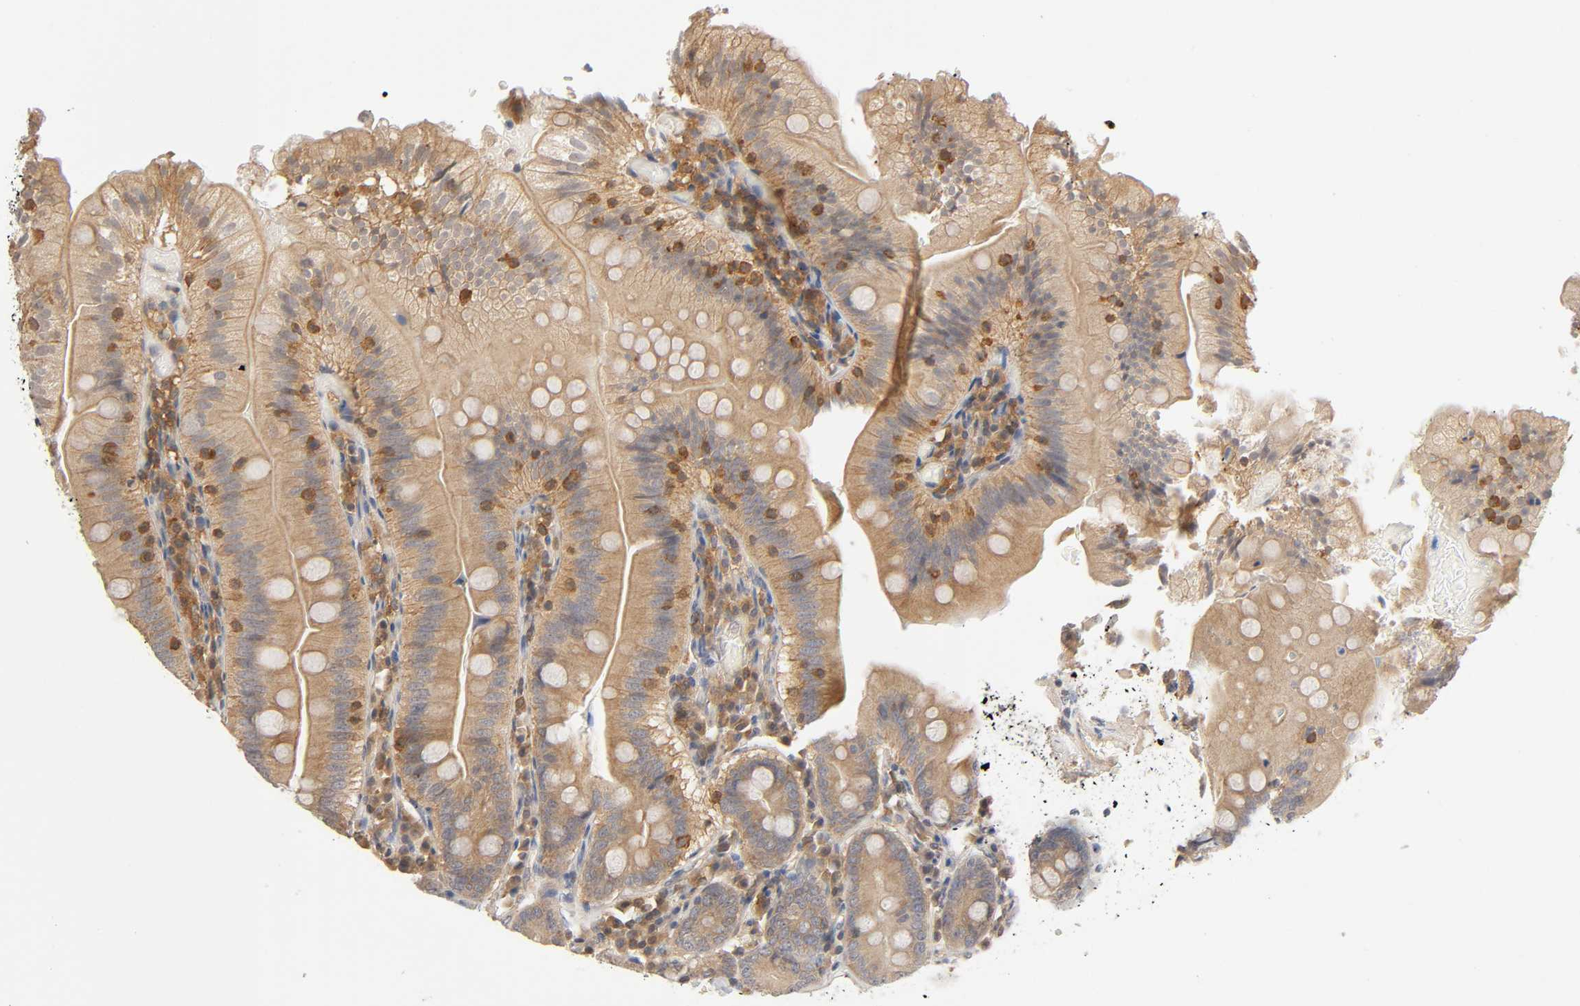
{"staining": {"intensity": "moderate", "quantity": ">75%", "location": "cytoplasmic/membranous"}, "tissue": "small intestine", "cell_type": "Glandular cells", "image_type": "normal", "snomed": [{"axis": "morphology", "description": "Normal tissue, NOS"}, {"axis": "topography", "description": "Small intestine"}], "caption": "Small intestine stained with DAB IHC exhibits medium levels of moderate cytoplasmic/membranous expression in about >75% of glandular cells.", "gene": "ACTR2", "patient": {"sex": "male", "age": 71}}